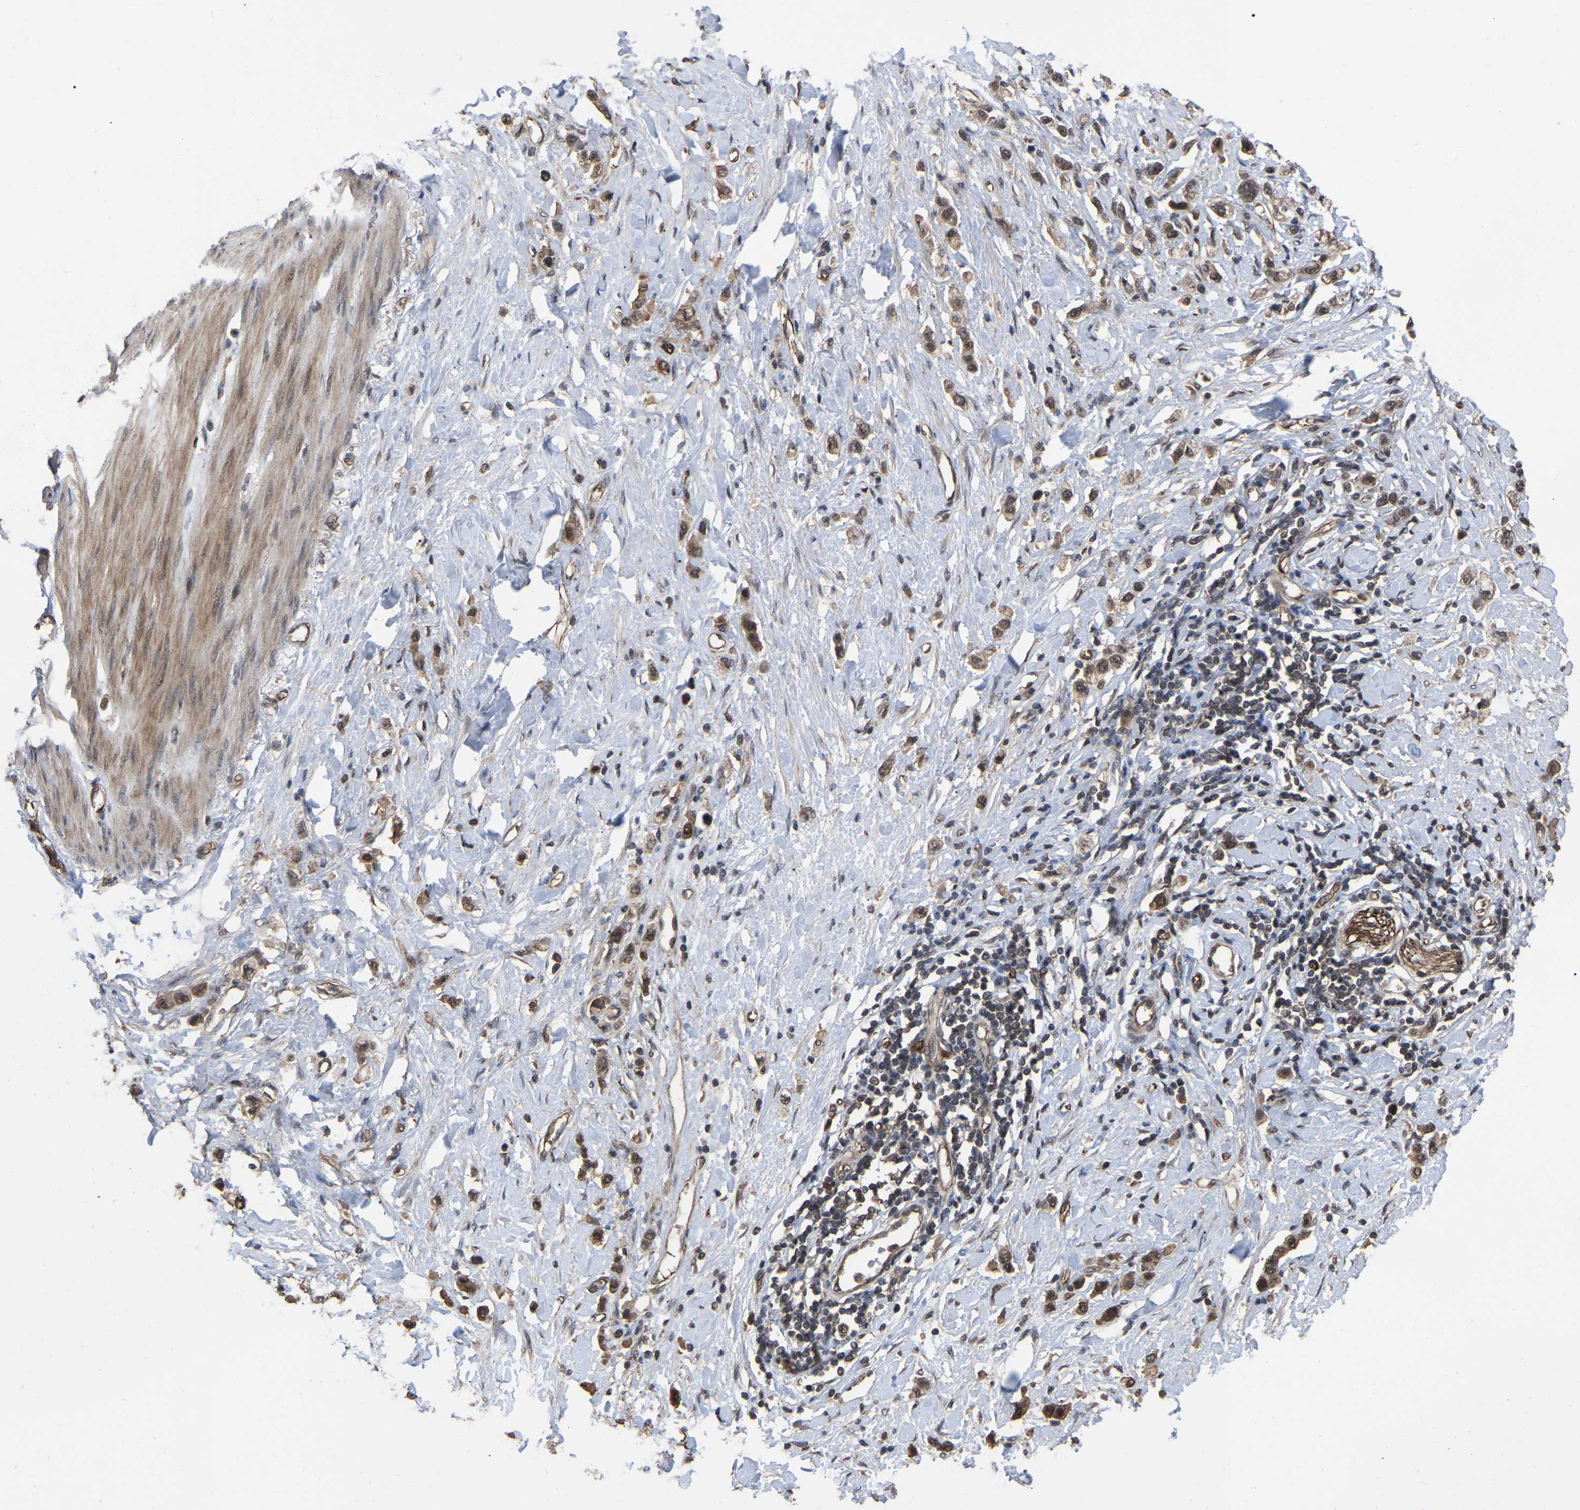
{"staining": {"intensity": "moderate", "quantity": ">75%", "location": "cytoplasmic/membranous"}, "tissue": "stomach cancer", "cell_type": "Tumor cells", "image_type": "cancer", "snomed": [{"axis": "morphology", "description": "Adenocarcinoma, NOS"}, {"axis": "topography", "description": "Stomach"}], "caption": "Tumor cells exhibit medium levels of moderate cytoplasmic/membranous staining in approximately >75% of cells in human adenocarcinoma (stomach).", "gene": "FAM161B", "patient": {"sex": "female", "age": 65}}